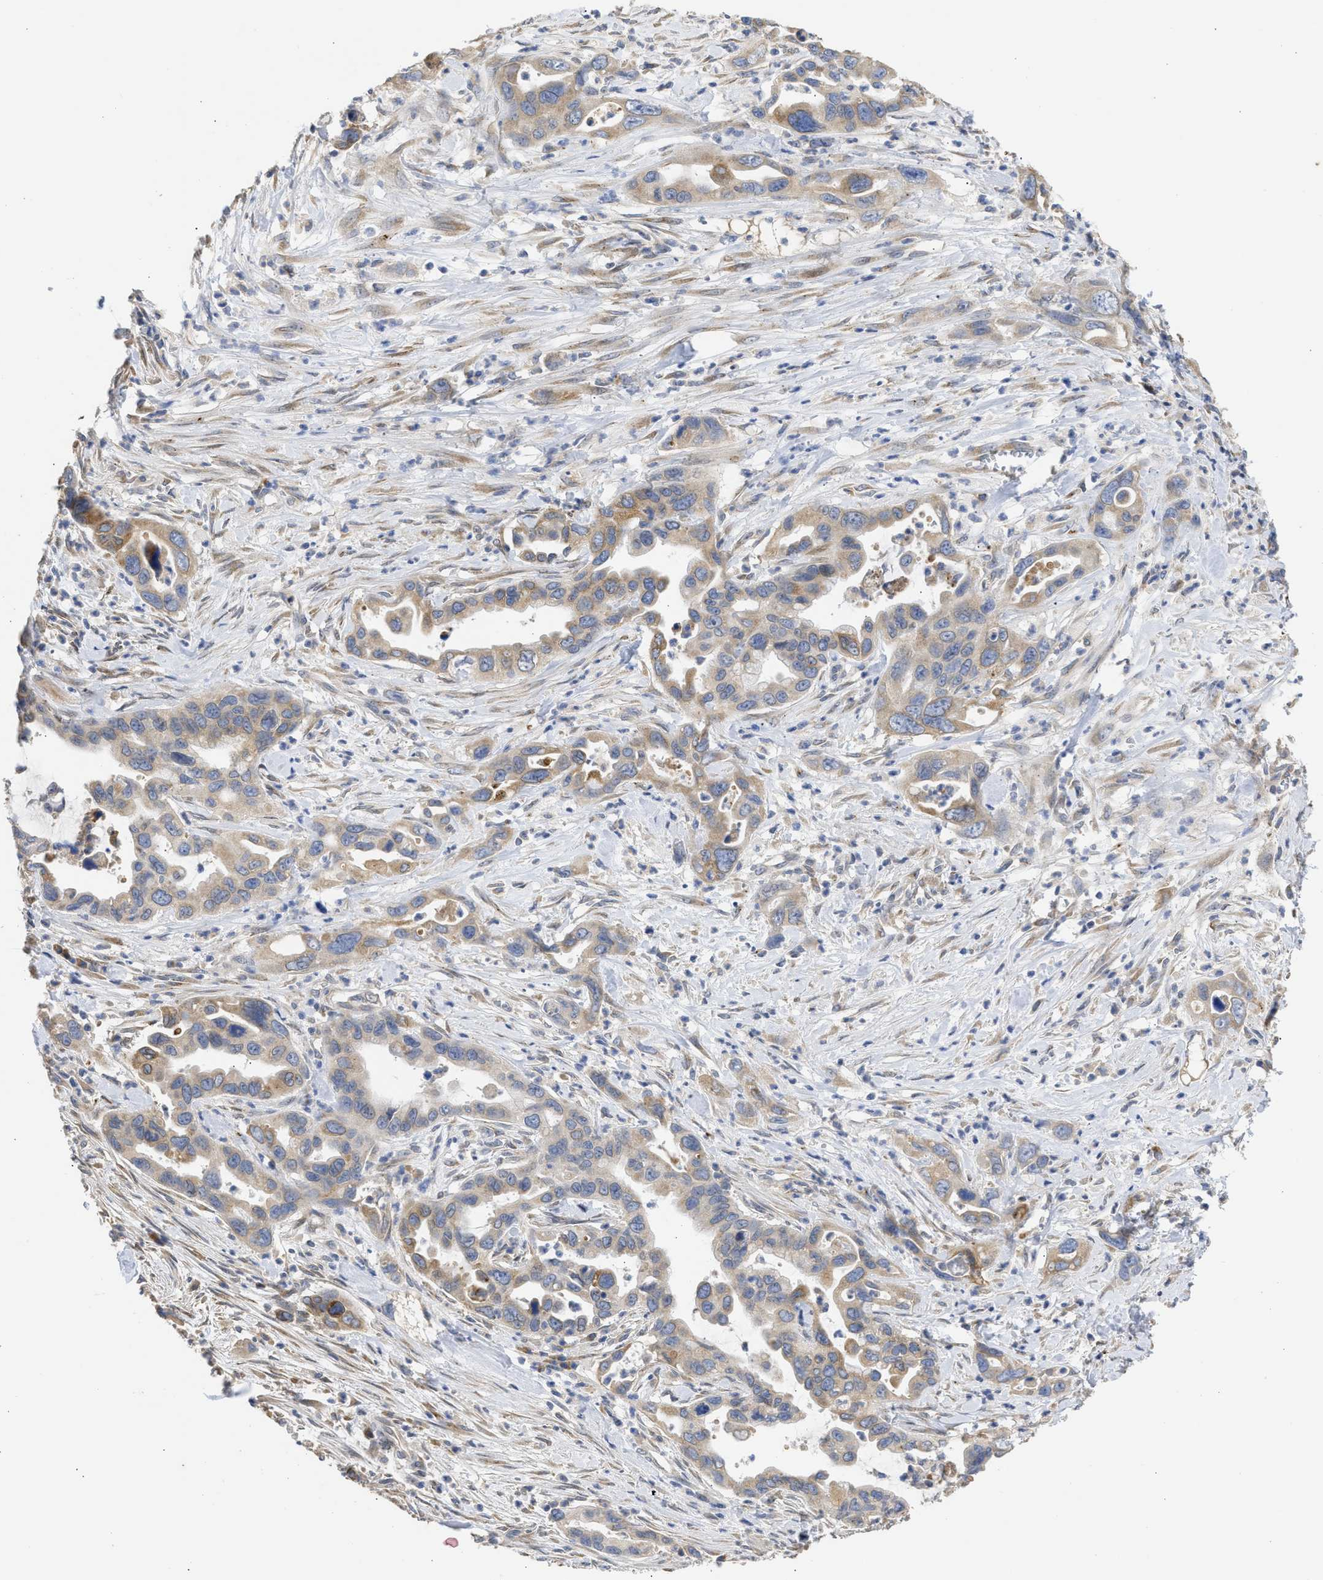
{"staining": {"intensity": "weak", "quantity": ">75%", "location": "cytoplasmic/membranous"}, "tissue": "pancreatic cancer", "cell_type": "Tumor cells", "image_type": "cancer", "snomed": [{"axis": "morphology", "description": "Adenocarcinoma, NOS"}, {"axis": "topography", "description": "Pancreas"}], "caption": "Adenocarcinoma (pancreatic) tissue demonstrates weak cytoplasmic/membranous positivity in about >75% of tumor cells", "gene": "TMED1", "patient": {"sex": "female", "age": 70}}